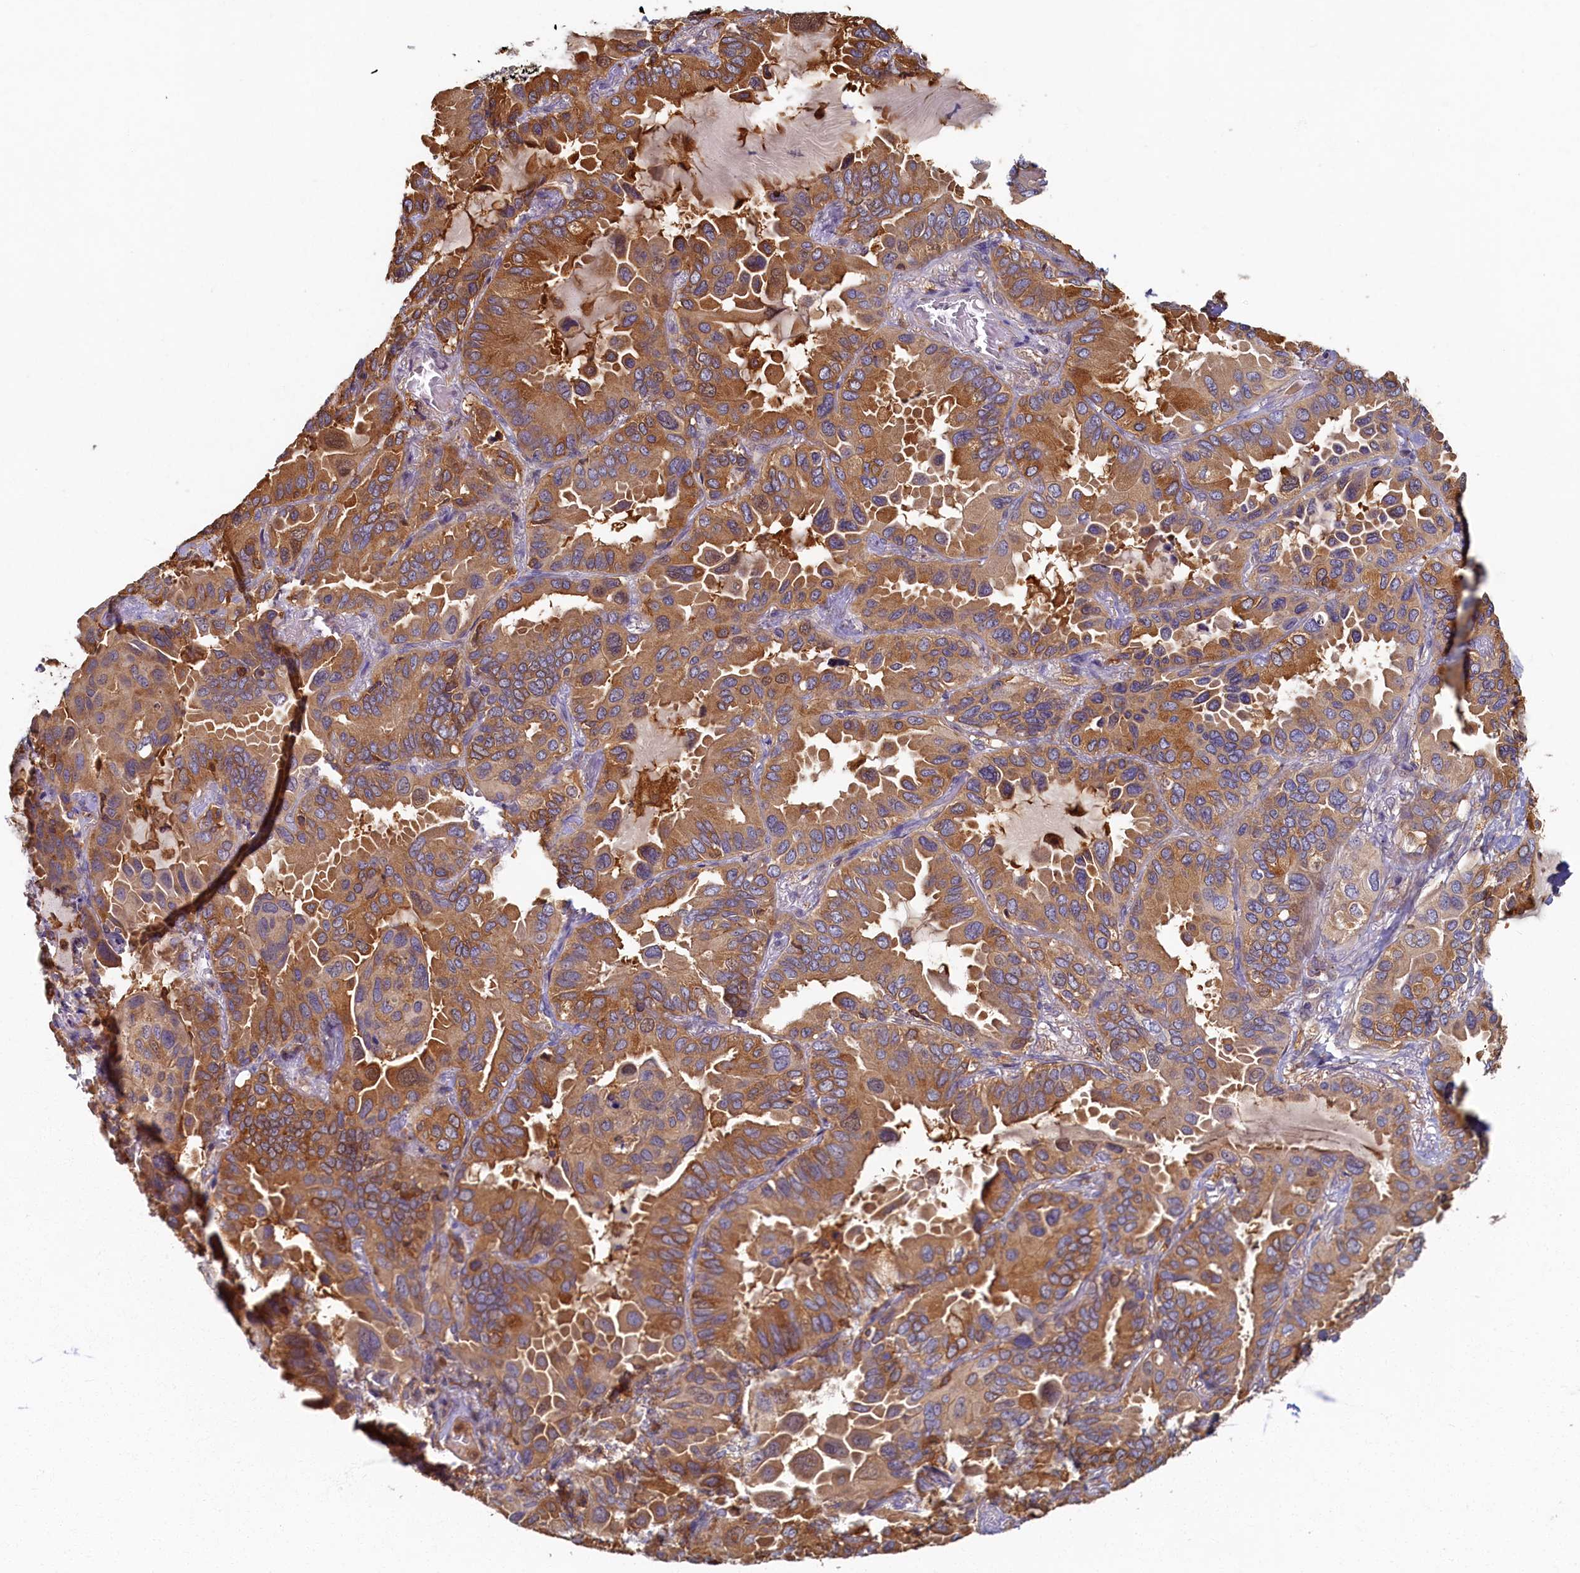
{"staining": {"intensity": "moderate", "quantity": ">75%", "location": "cytoplasmic/membranous"}, "tissue": "lung cancer", "cell_type": "Tumor cells", "image_type": "cancer", "snomed": [{"axis": "morphology", "description": "Adenocarcinoma, NOS"}, {"axis": "topography", "description": "Lung"}], "caption": "DAB (3,3'-diaminobenzidine) immunohistochemical staining of lung cancer exhibits moderate cytoplasmic/membranous protein staining in about >75% of tumor cells.", "gene": "TIMM8B", "patient": {"sex": "male", "age": 64}}